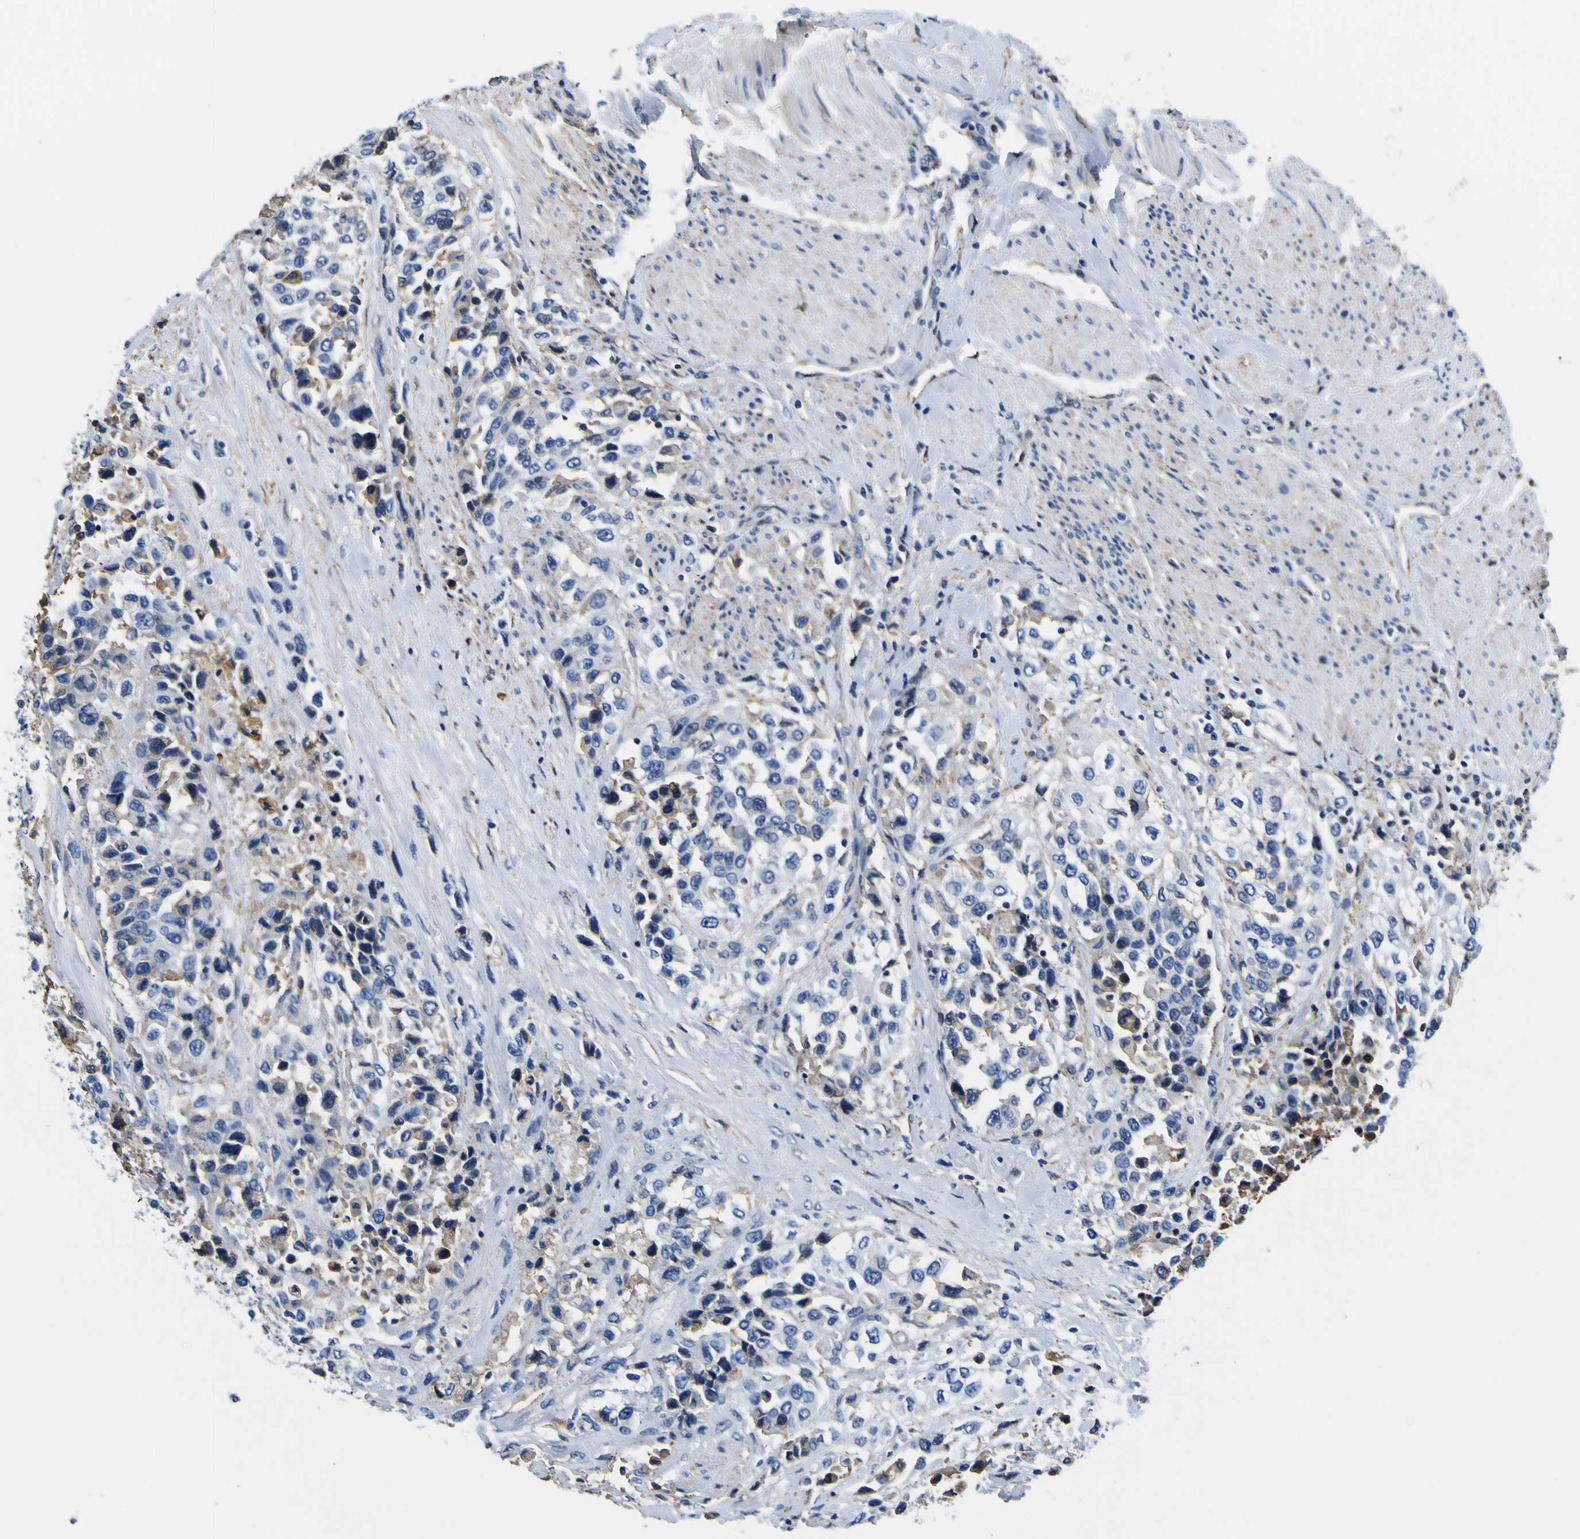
{"staining": {"intensity": "moderate", "quantity": "<25%", "location": "cytoplasmic/membranous"}, "tissue": "urothelial cancer", "cell_type": "Tumor cells", "image_type": "cancer", "snomed": [{"axis": "morphology", "description": "Urothelial carcinoma, High grade"}, {"axis": "topography", "description": "Urinary bladder"}], "caption": "IHC photomicrograph of neoplastic tissue: urothelial cancer stained using immunohistochemistry (IHC) demonstrates low levels of moderate protein expression localized specifically in the cytoplasmic/membranous of tumor cells, appearing as a cytoplasmic/membranous brown color.", "gene": "PXDN", "patient": {"sex": "female", "age": 80}}